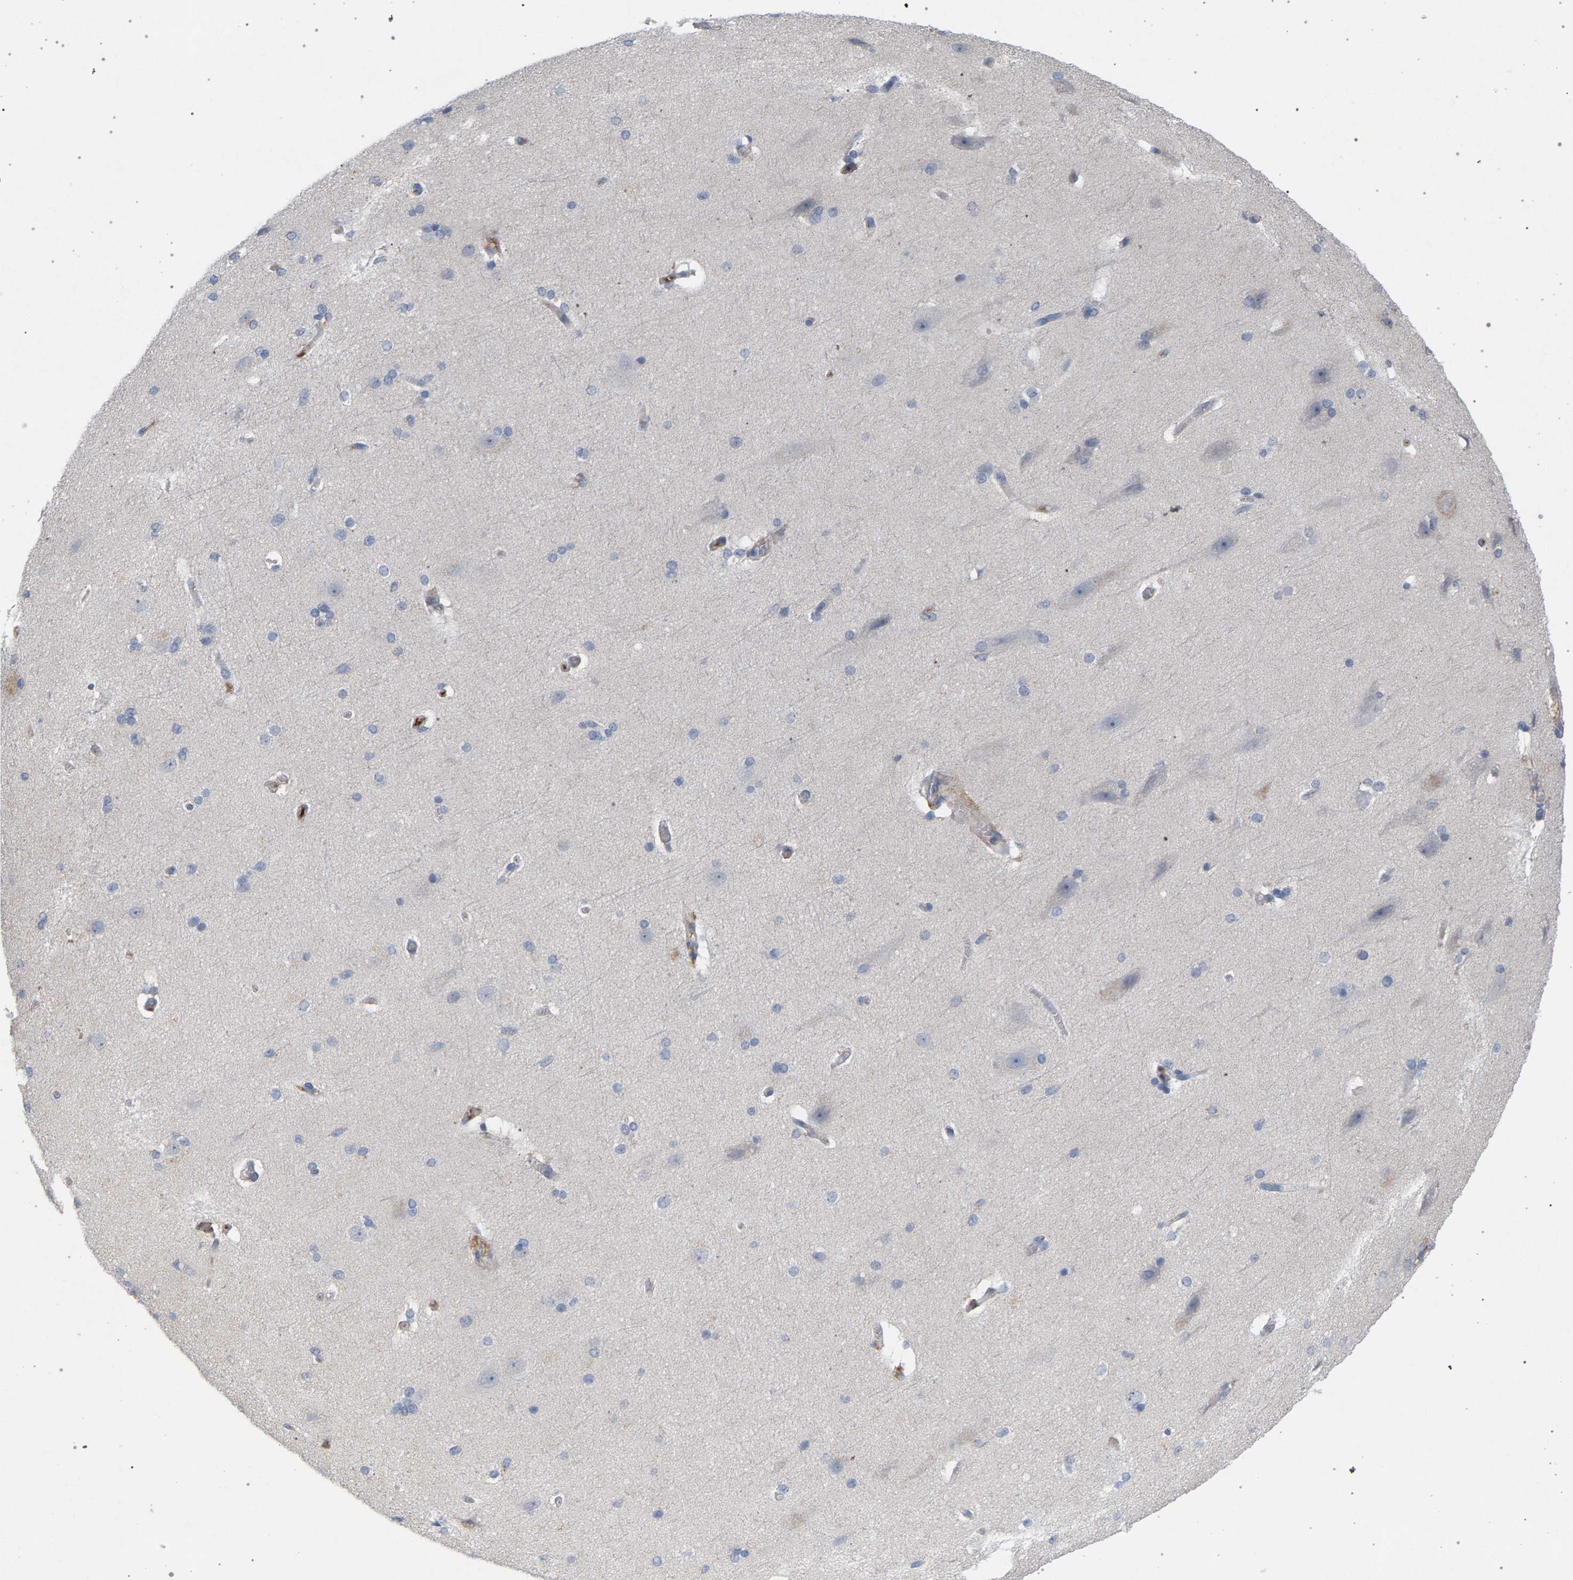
{"staining": {"intensity": "negative", "quantity": "none", "location": "none"}, "tissue": "cerebral cortex", "cell_type": "Endothelial cells", "image_type": "normal", "snomed": [{"axis": "morphology", "description": "Normal tissue, NOS"}, {"axis": "topography", "description": "Cerebral cortex"}, {"axis": "topography", "description": "Hippocampus"}], "caption": "This is an immunohistochemistry (IHC) histopathology image of normal human cerebral cortex. There is no expression in endothelial cells.", "gene": "MAMDC2", "patient": {"sex": "female", "age": 19}}